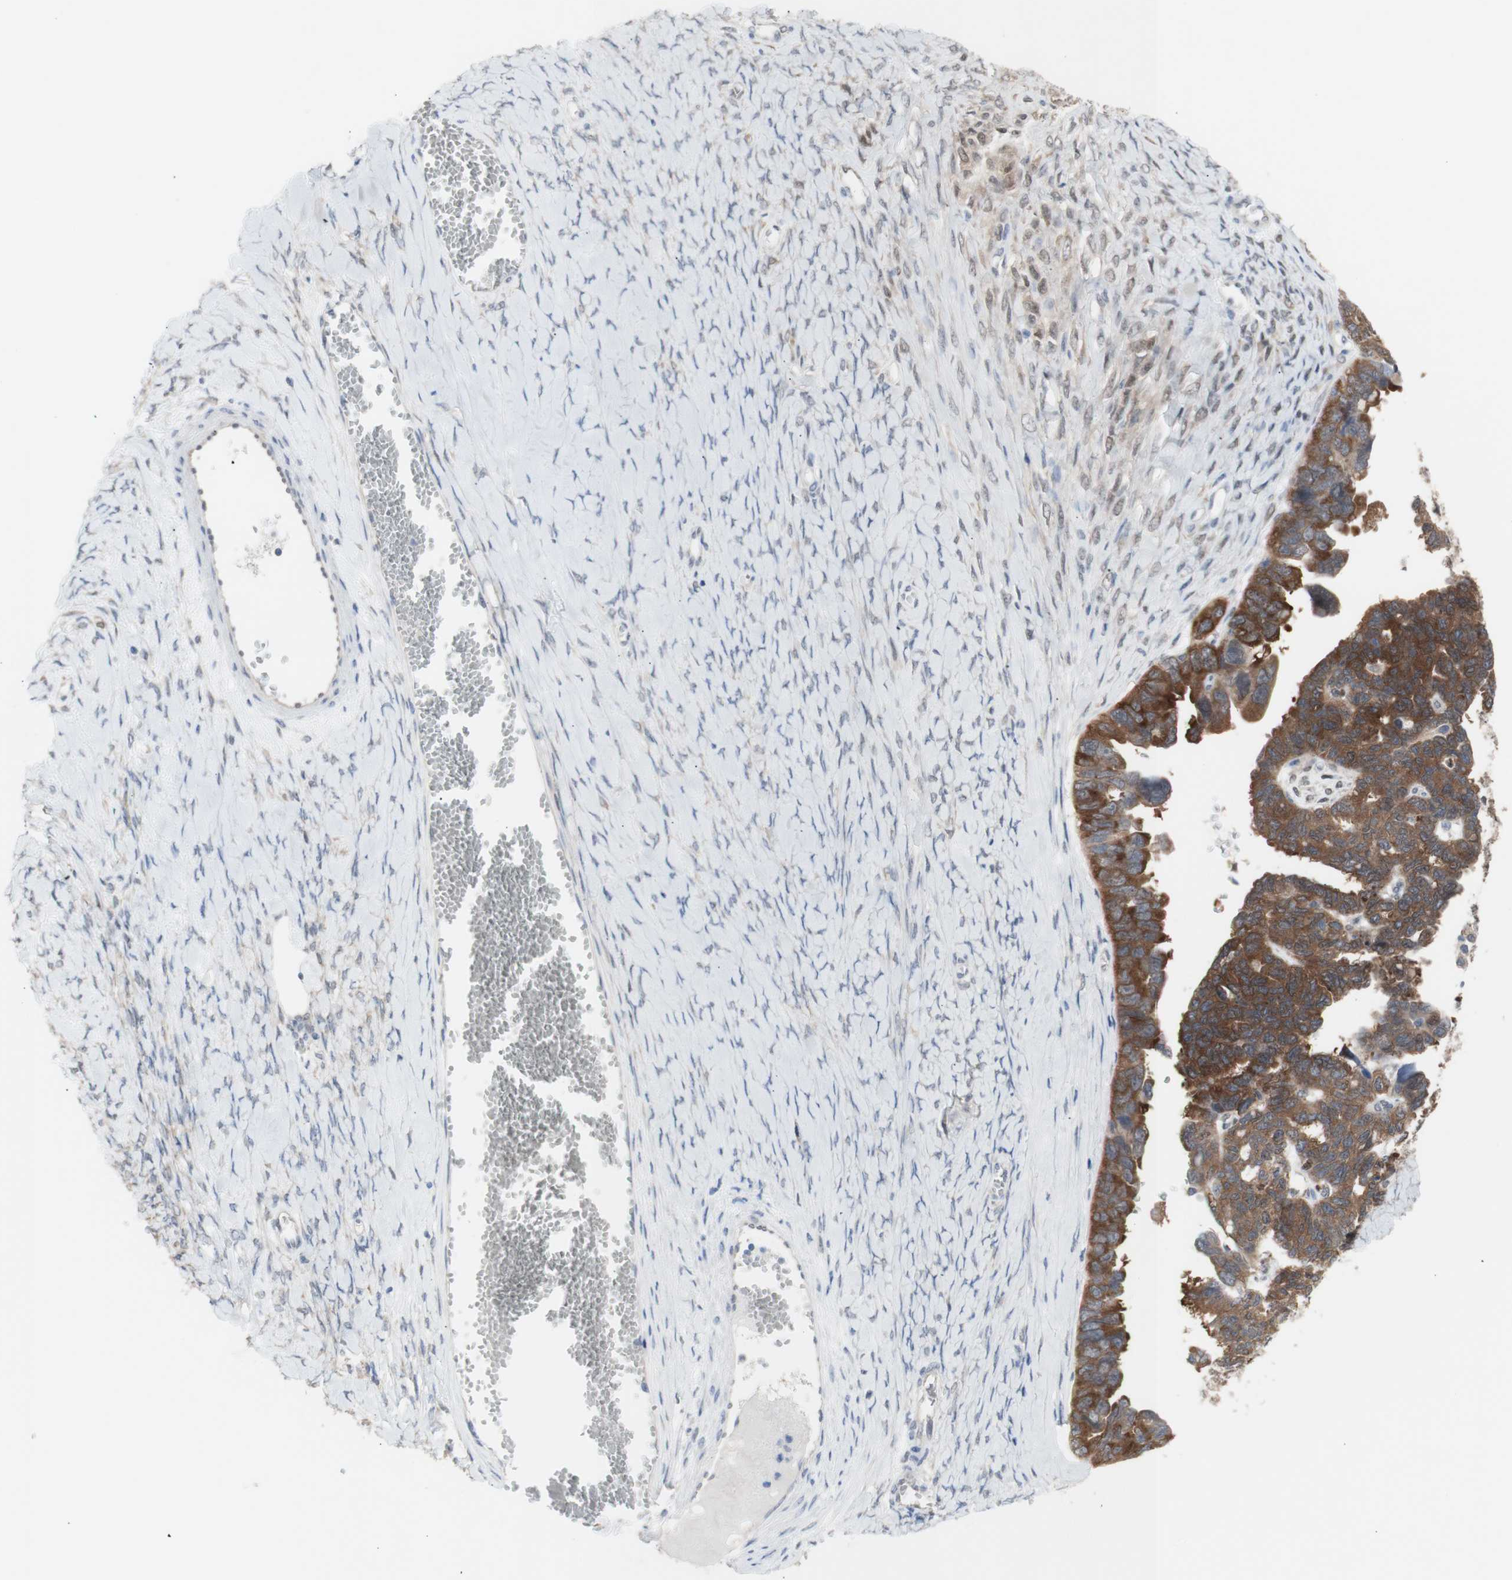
{"staining": {"intensity": "moderate", "quantity": "25%-75%", "location": "cytoplasmic/membranous"}, "tissue": "ovarian cancer", "cell_type": "Tumor cells", "image_type": "cancer", "snomed": [{"axis": "morphology", "description": "Cystadenocarcinoma, serous, NOS"}, {"axis": "topography", "description": "Ovary"}], "caption": "Protein staining by IHC reveals moderate cytoplasmic/membranous positivity in about 25%-75% of tumor cells in serous cystadenocarcinoma (ovarian).", "gene": "PRMT5", "patient": {"sex": "female", "age": 79}}